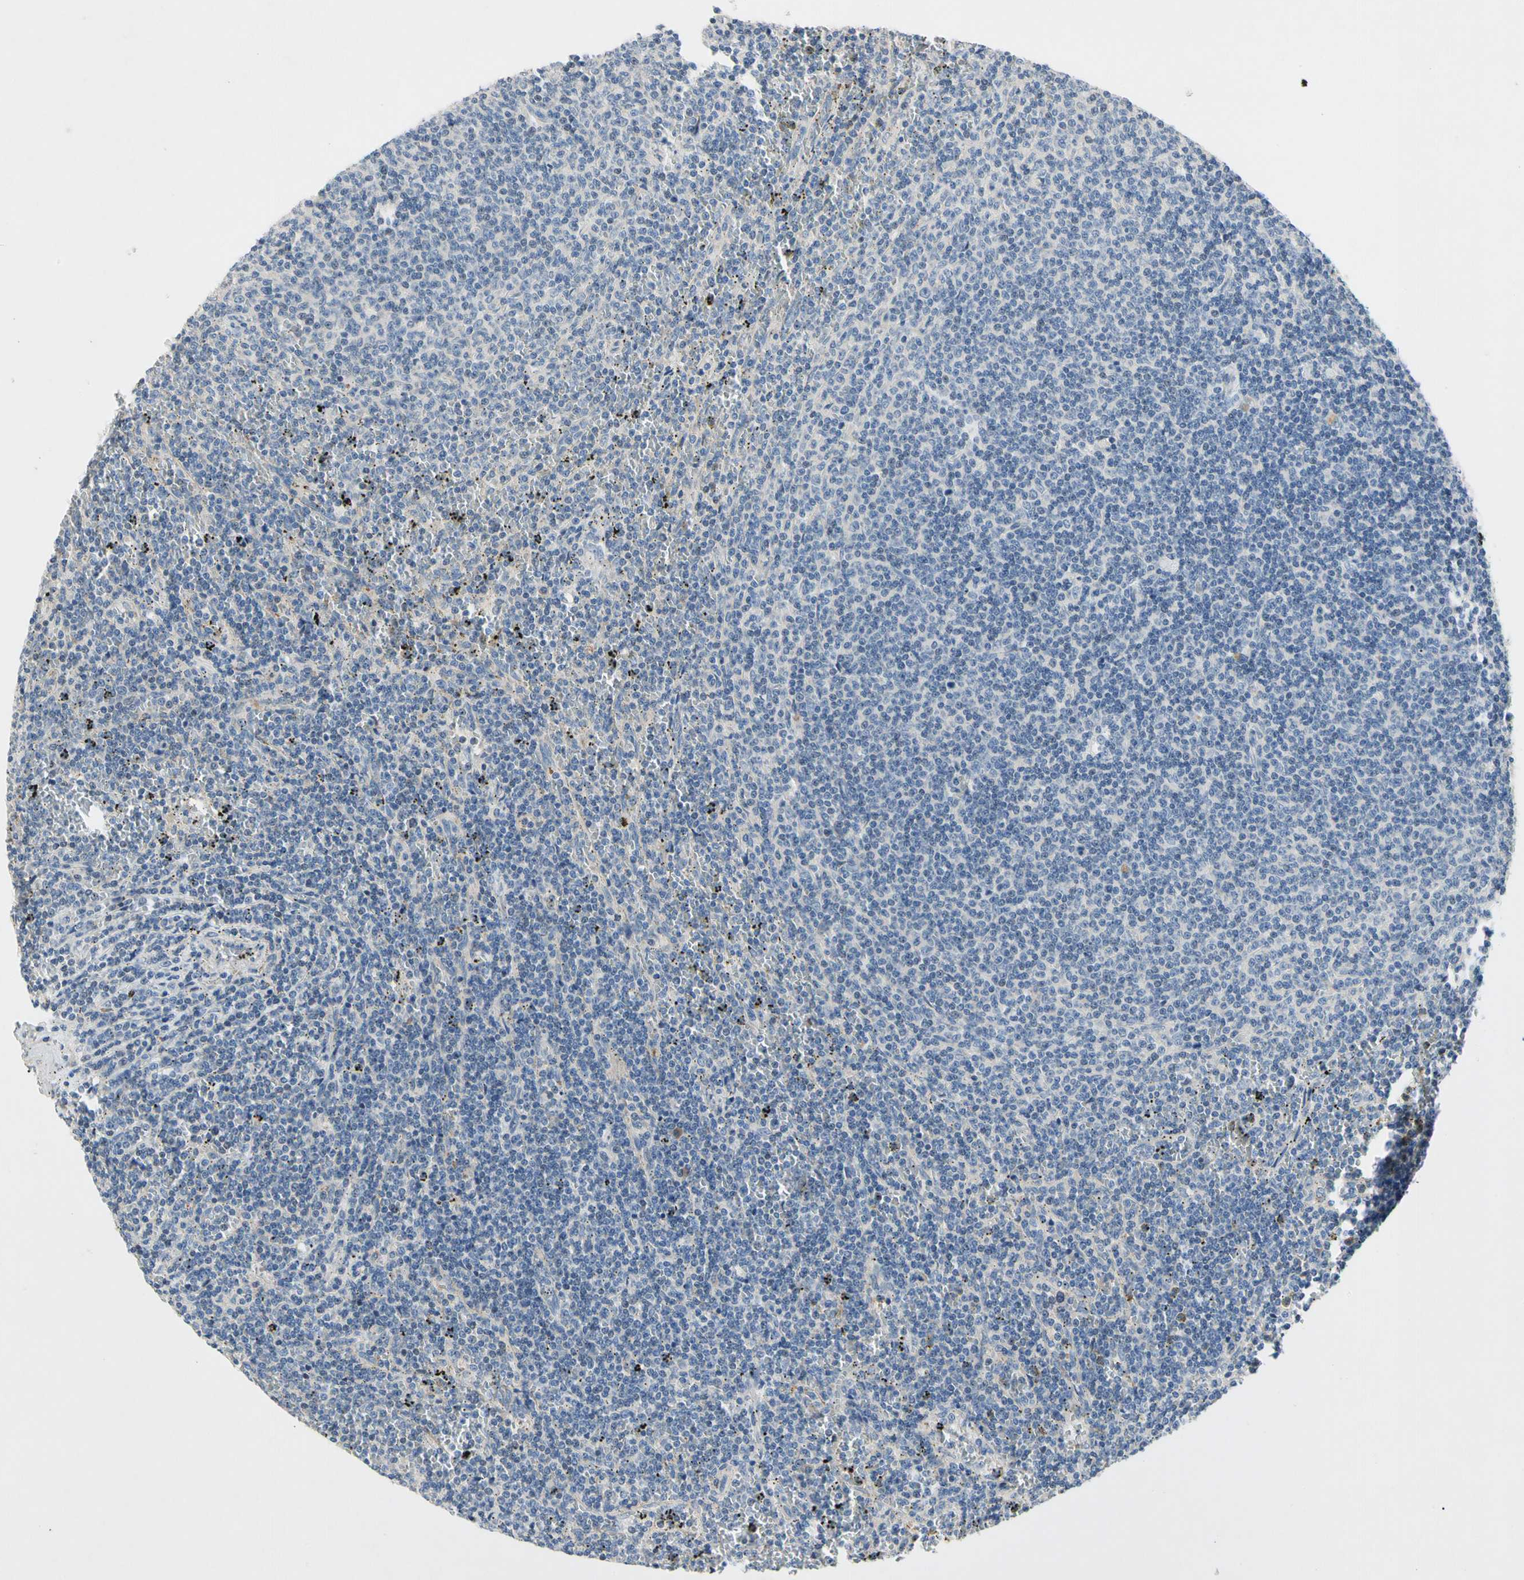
{"staining": {"intensity": "negative", "quantity": "none", "location": "none"}, "tissue": "lymphoma", "cell_type": "Tumor cells", "image_type": "cancer", "snomed": [{"axis": "morphology", "description": "Malignant lymphoma, non-Hodgkin's type, Low grade"}, {"axis": "topography", "description": "Spleen"}], "caption": "Immunohistochemistry (IHC) micrograph of neoplastic tissue: human lymphoma stained with DAB (3,3'-diaminobenzidine) displays no significant protein positivity in tumor cells. Brightfield microscopy of immunohistochemistry (IHC) stained with DAB (brown) and hematoxylin (blue), captured at high magnification.", "gene": "GAS6", "patient": {"sex": "female", "age": 50}}